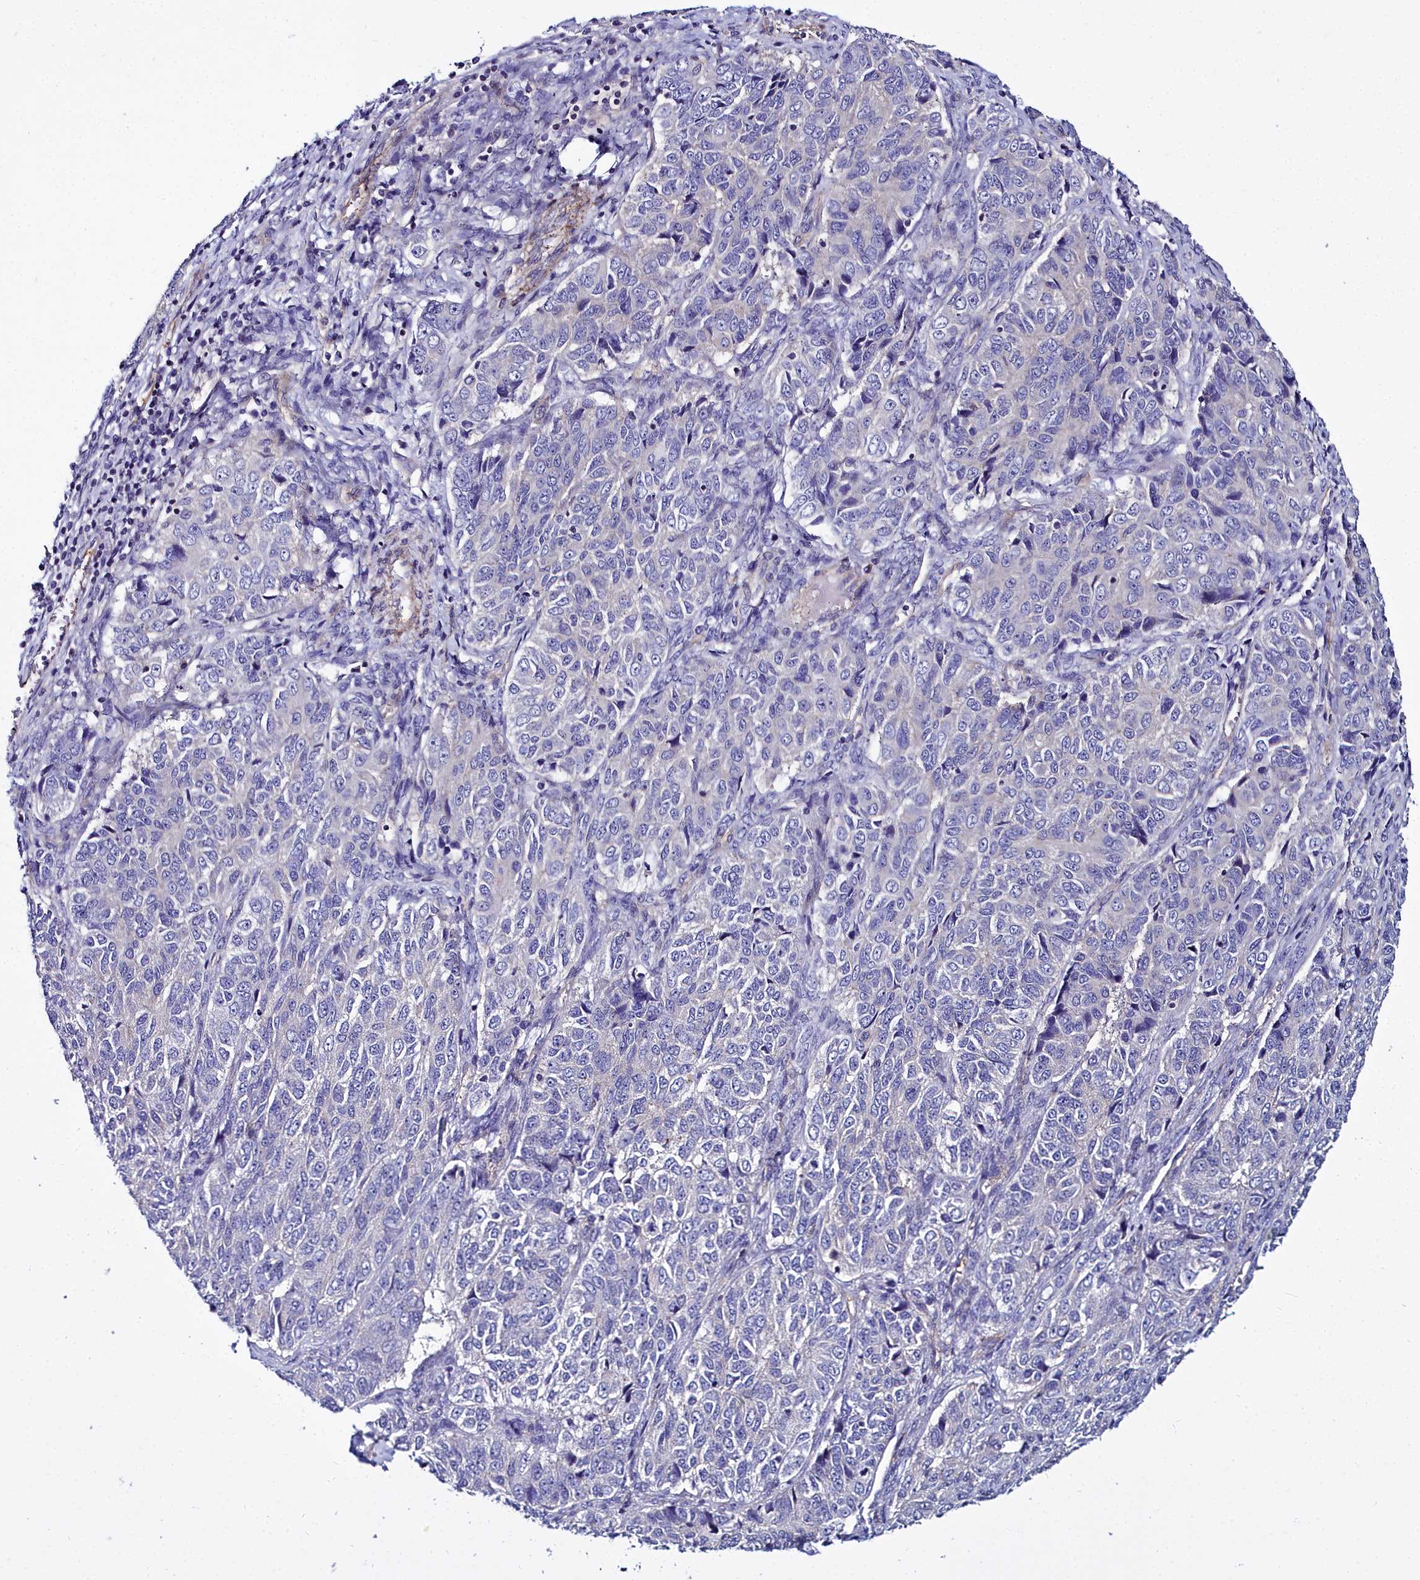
{"staining": {"intensity": "negative", "quantity": "none", "location": "none"}, "tissue": "ovarian cancer", "cell_type": "Tumor cells", "image_type": "cancer", "snomed": [{"axis": "morphology", "description": "Carcinoma, endometroid"}, {"axis": "topography", "description": "Ovary"}], "caption": "IHC micrograph of human ovarian cancer stained for a protein (brown), which displays no expression in tumor cells.", "gene": "FADS3", "patient": {"sex": "female", "age": 51}}